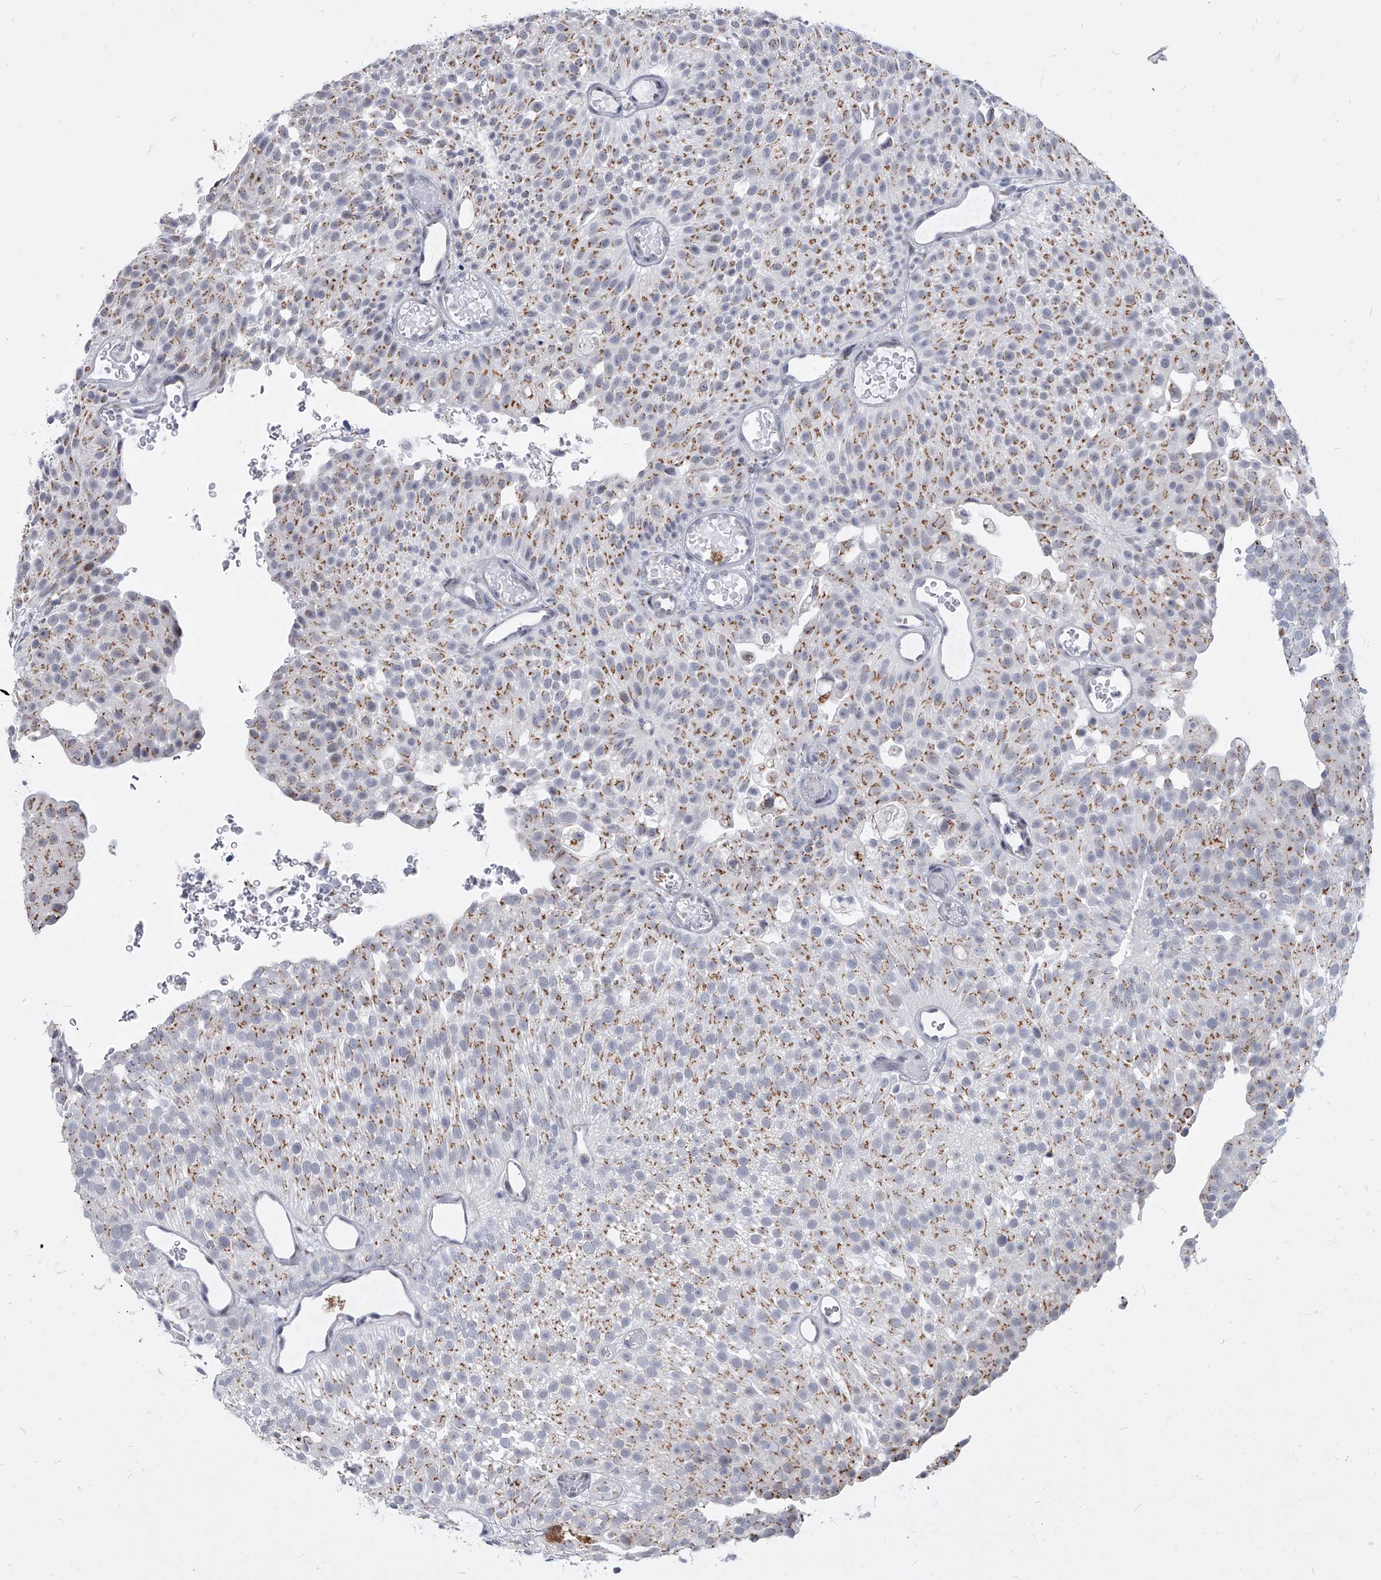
{"staining": {"intensity": "moderate", "quantity": ">75%", "location": "cytoplasmic/membranous"}, "tissue": "urothelial cancer", "cell_type": "Tumor cells", "image_type": "cancer", "snomed": [{"axis": "morphology", "description": "Urothelial carcinoma, Low grade"}, {"axis": "topography", "description": "Urinary bladder"}], "caption": "This photomicrograph reveals immunohistochemistry staining of urothelial carcinoma (low-grade), with medium moderate cytoplasmic/membranous positivity in about >75% of tumor cells.", "gene": "EVA1C", "patient": {"sex": "male", "age": 78}}